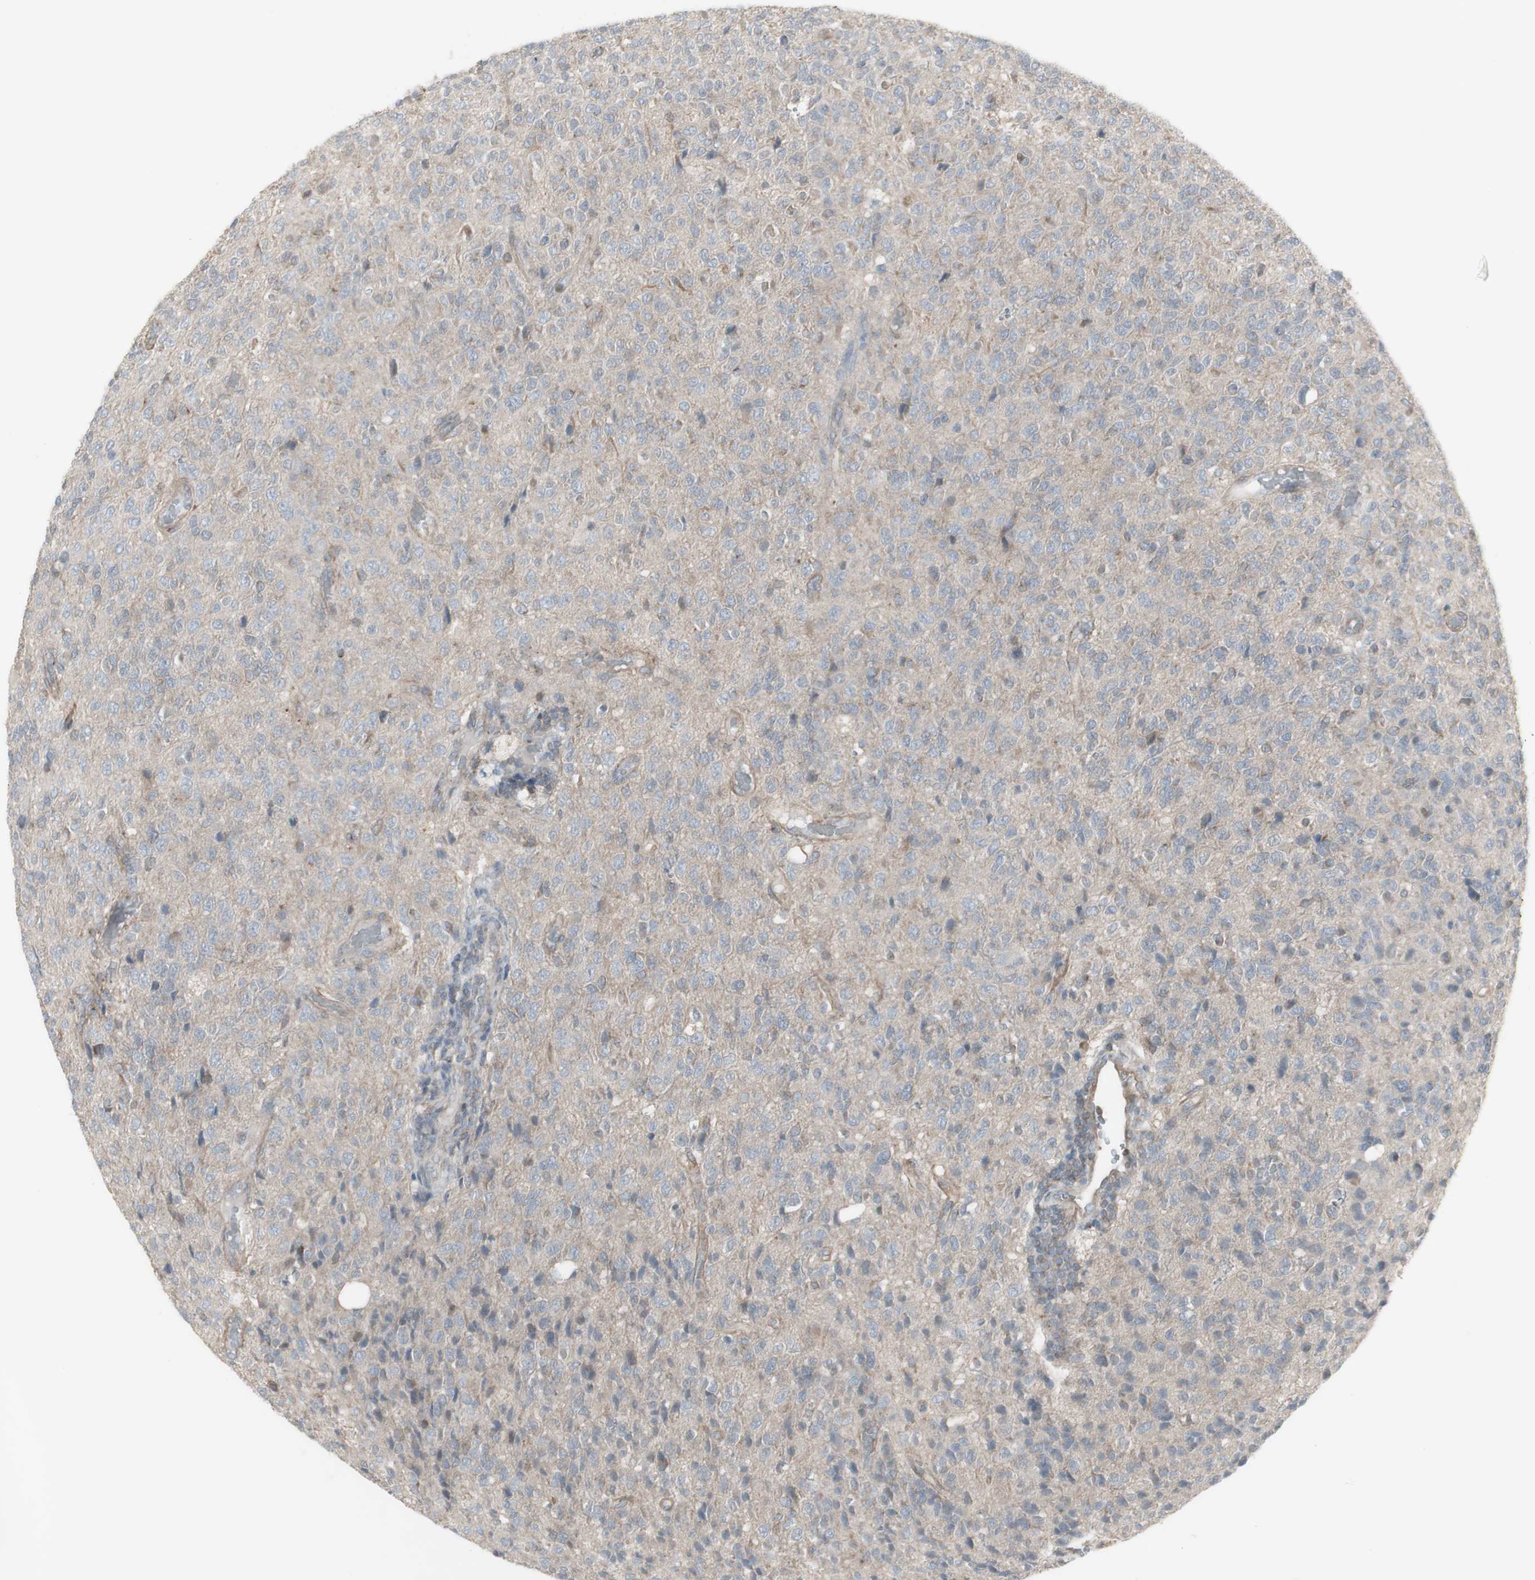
{"staining": {"intensity": "negative", "quantity": "none", "location": "none"}, "tissue": "glioma", "cell_type": "Tumor cells", "image_type": "cancer", "snomed": [{"axis": "morphology", "description": "Glioma, malignant, High grade"}, {"axis": "topography", "description": "pancreas cauda"}], "caption": "An IHC photomicrograph of glioma is shown. There is no staining in tumor cells of glioma.", "gene": "GALNT6", "patient": {"sex": "male", "age": 60}}